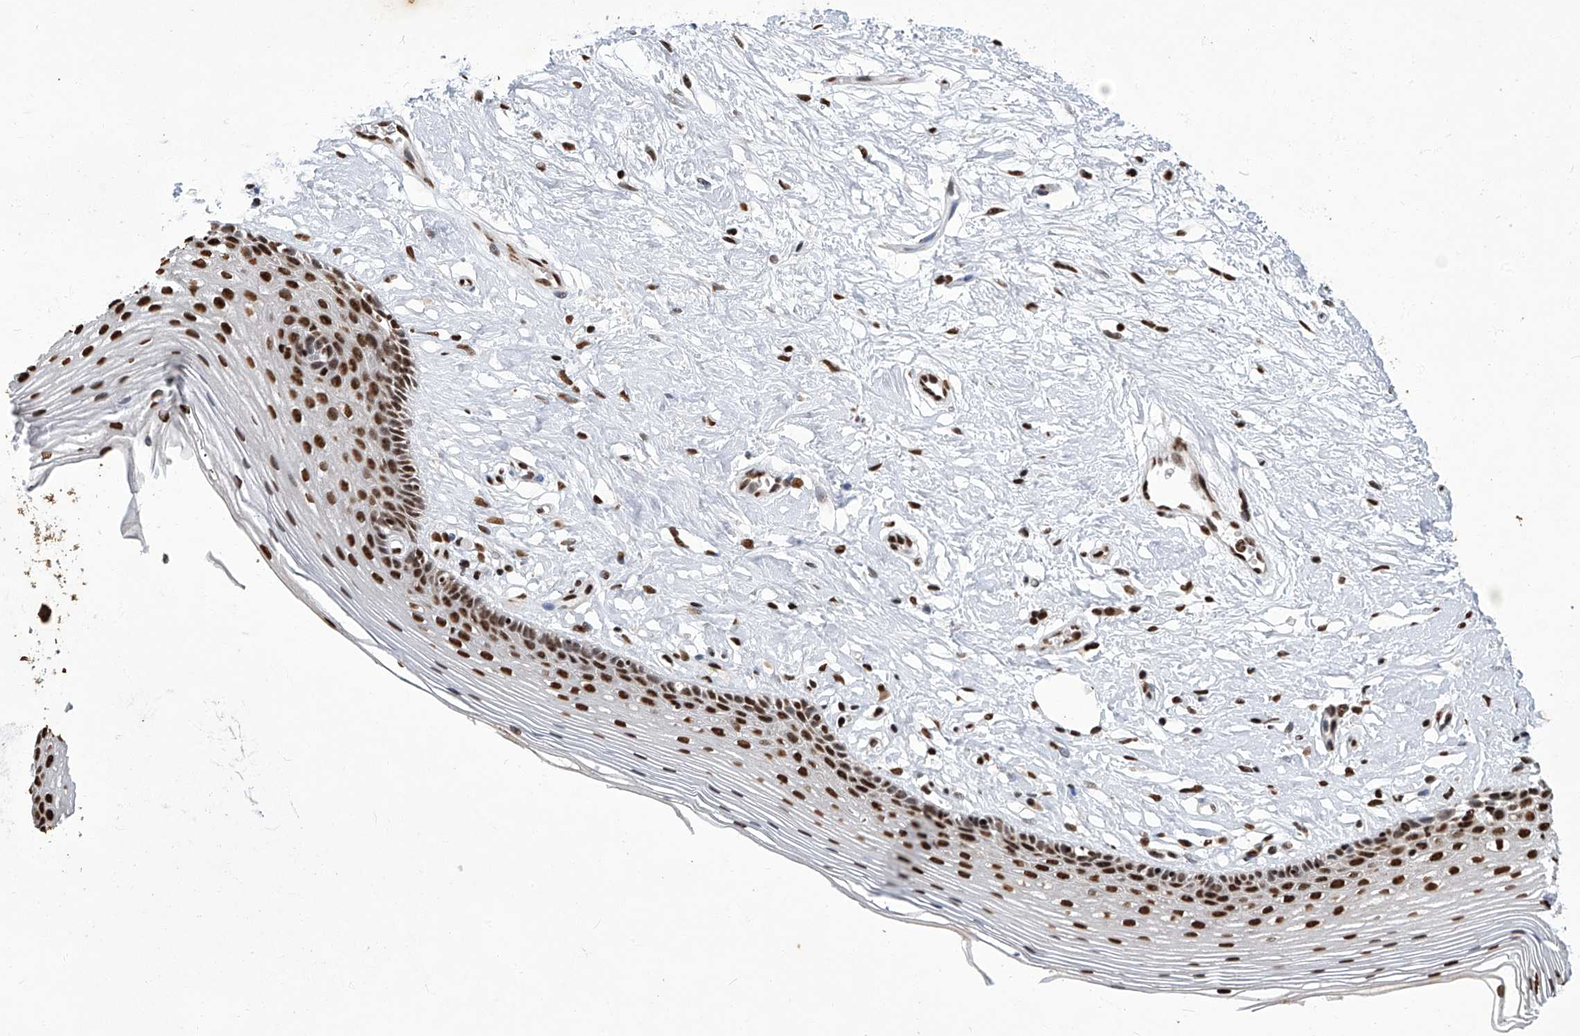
{"staining": {"intensity": "strong", "quantity": ">75%", "location": "nuclear"}, "tissue": "vagina", "cell_type": "Squamous epithelial cells", "image_type": "normal", "snomed": [{"axis": "morphology", "description": "Normal tissue, NOS"}, {"axis": "topography", "description": "Vagina"}], "caption": "A histopathology image of vagina stained for a protein demonstrates strong nuclear brown staining in squamous epithelial cells.", "gene": "HBP1", "patient": {"sex": "female", "age": 46}}